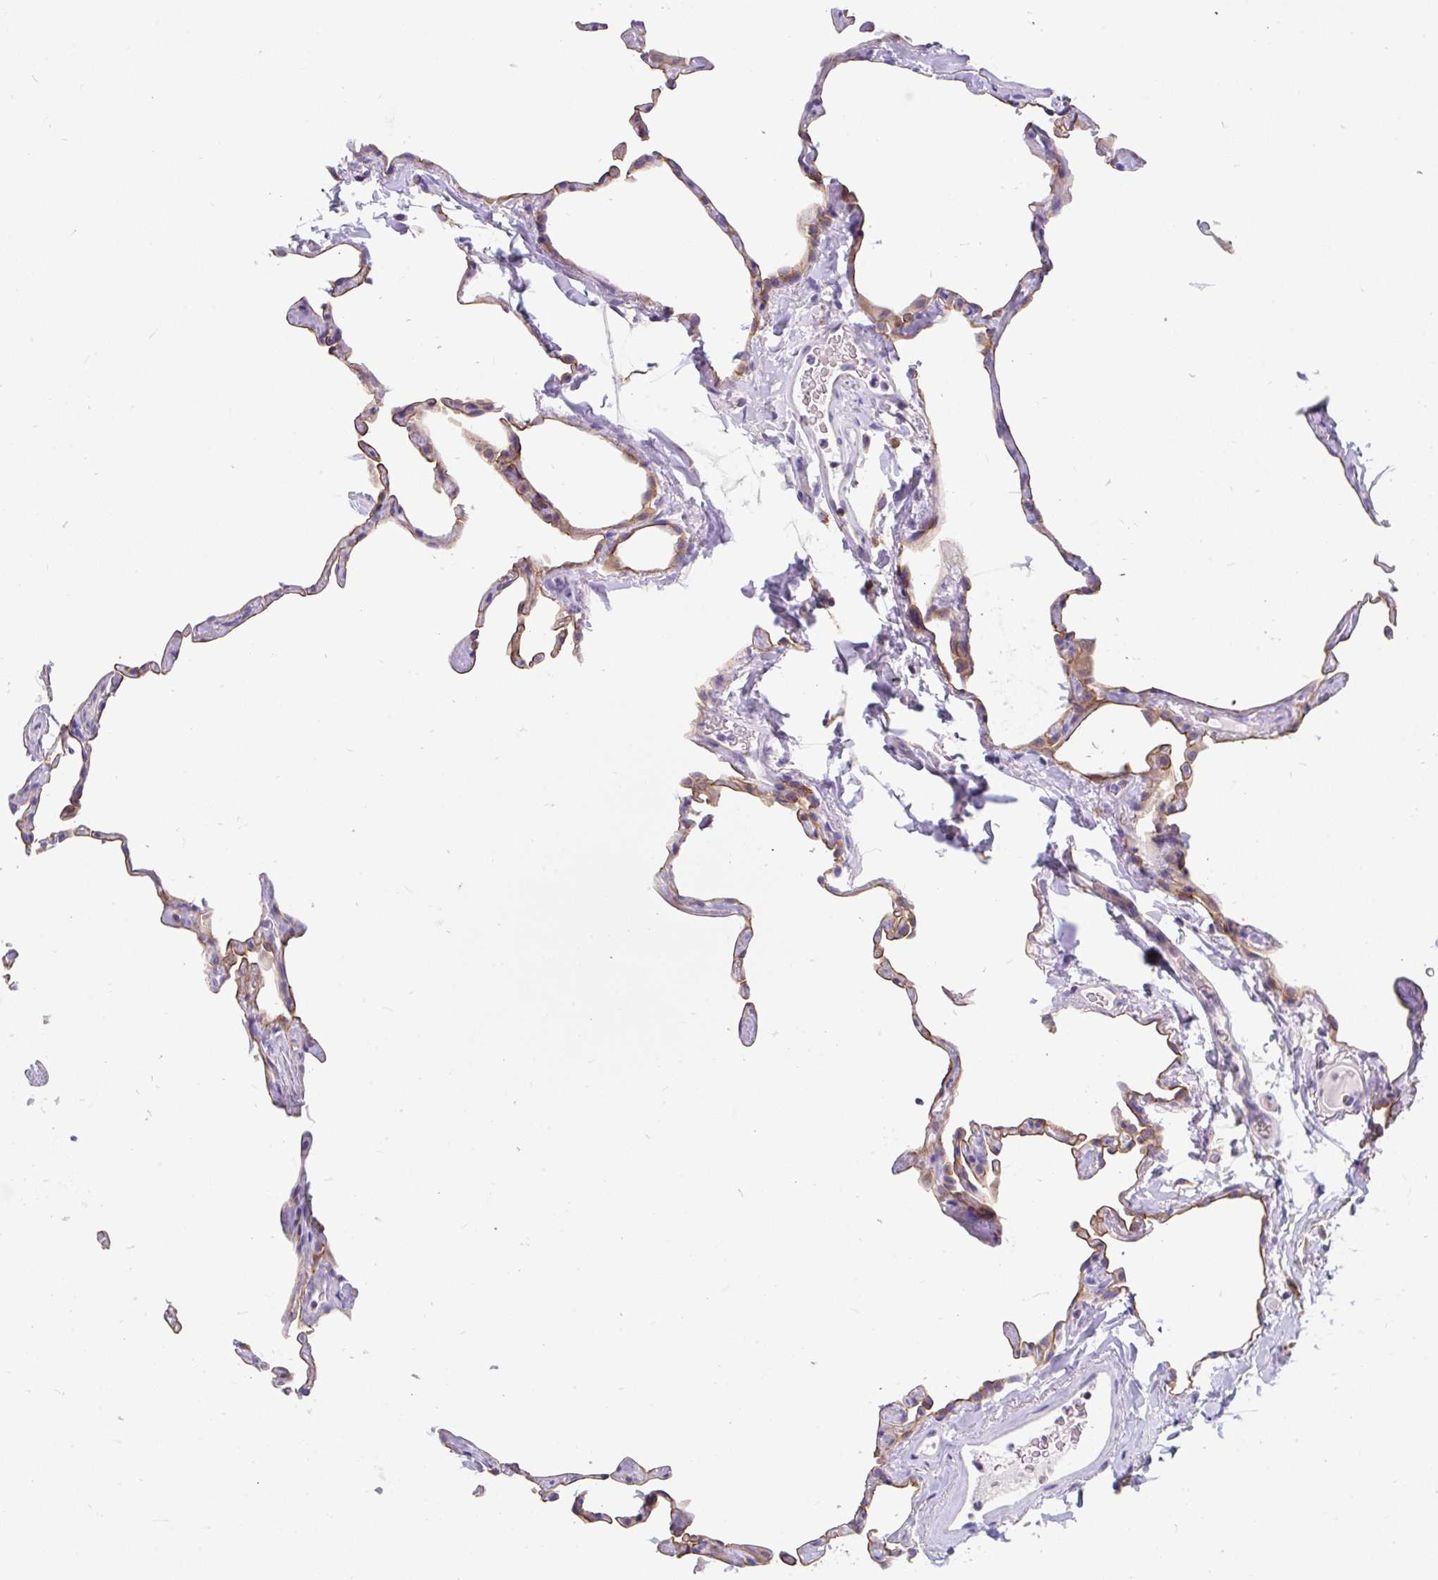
{"staining": {"intensity": "weak", "quantity": "25%-75%", "location": "cytoplasmic/membranous"}, "tissue": "lung", "cell_type": "Alveolar cells", "image_type": "normal", "snomed": [{"axis": "morphology", "description": "Normal tissue, NOS"}, {"axis": "topography", "description": "Lung"}], "caption": "Alveolar cells demonstrate weak cytoplasmic/membranous staining in about 25%-75% of cells in benign lung.", "gene": "LRRC26", "patient": {"sex": "male", "age": 65}}